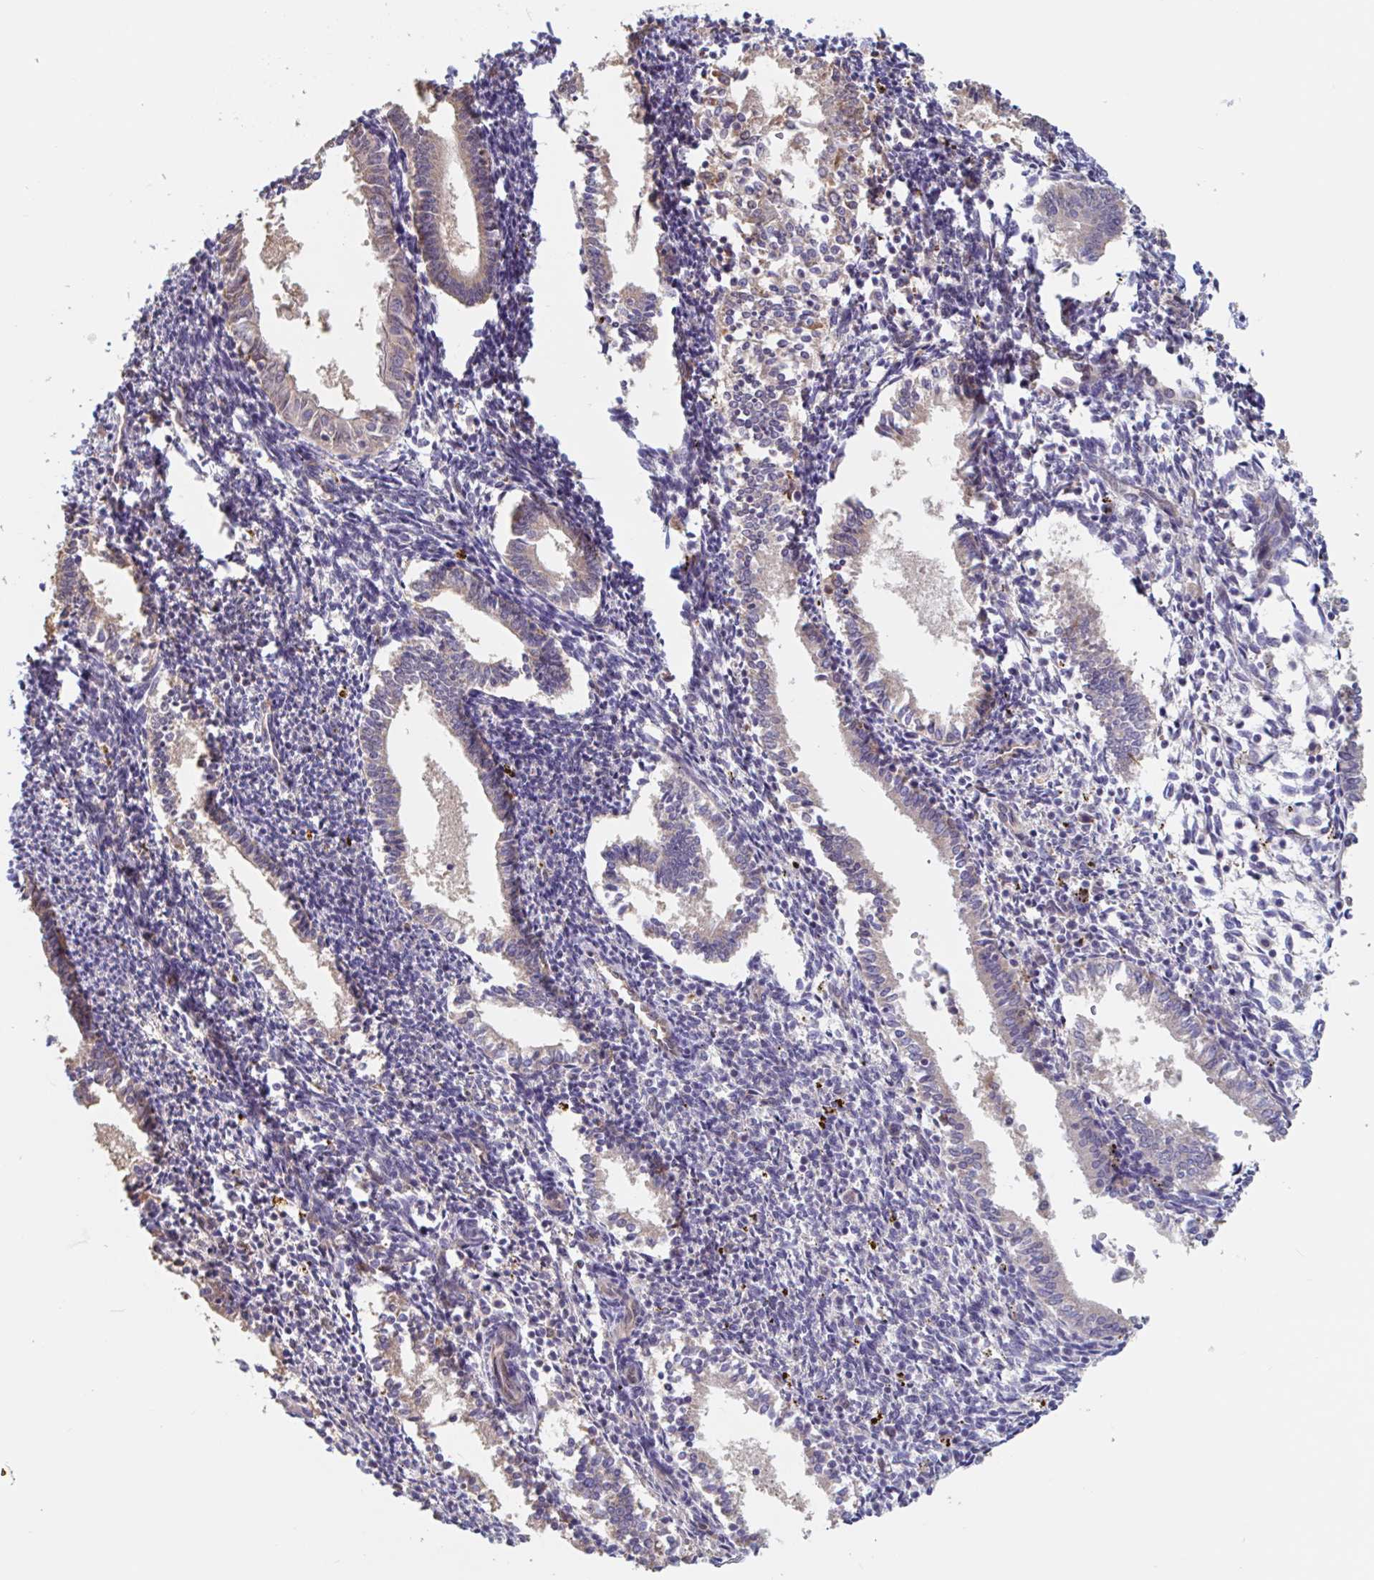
{"staining": {"intensity": "negative", "quantity": "none", "location": "none"}, "tissue": "endometrium", "cell_type": "Cells in endometrial stroma", "image_type": "normal", "snomed": [{"axis": "morphology", "description": "Normal tissue, NOS"}, {"axis": "topography", "description": "Endometrium"}], "caption": "Endometrium stained for a protein using immunohistochemistry exhibits no expression cells in endometrial stroma.", "gene": "SNX8", "patient": {"sex": "female", "age": 41}}